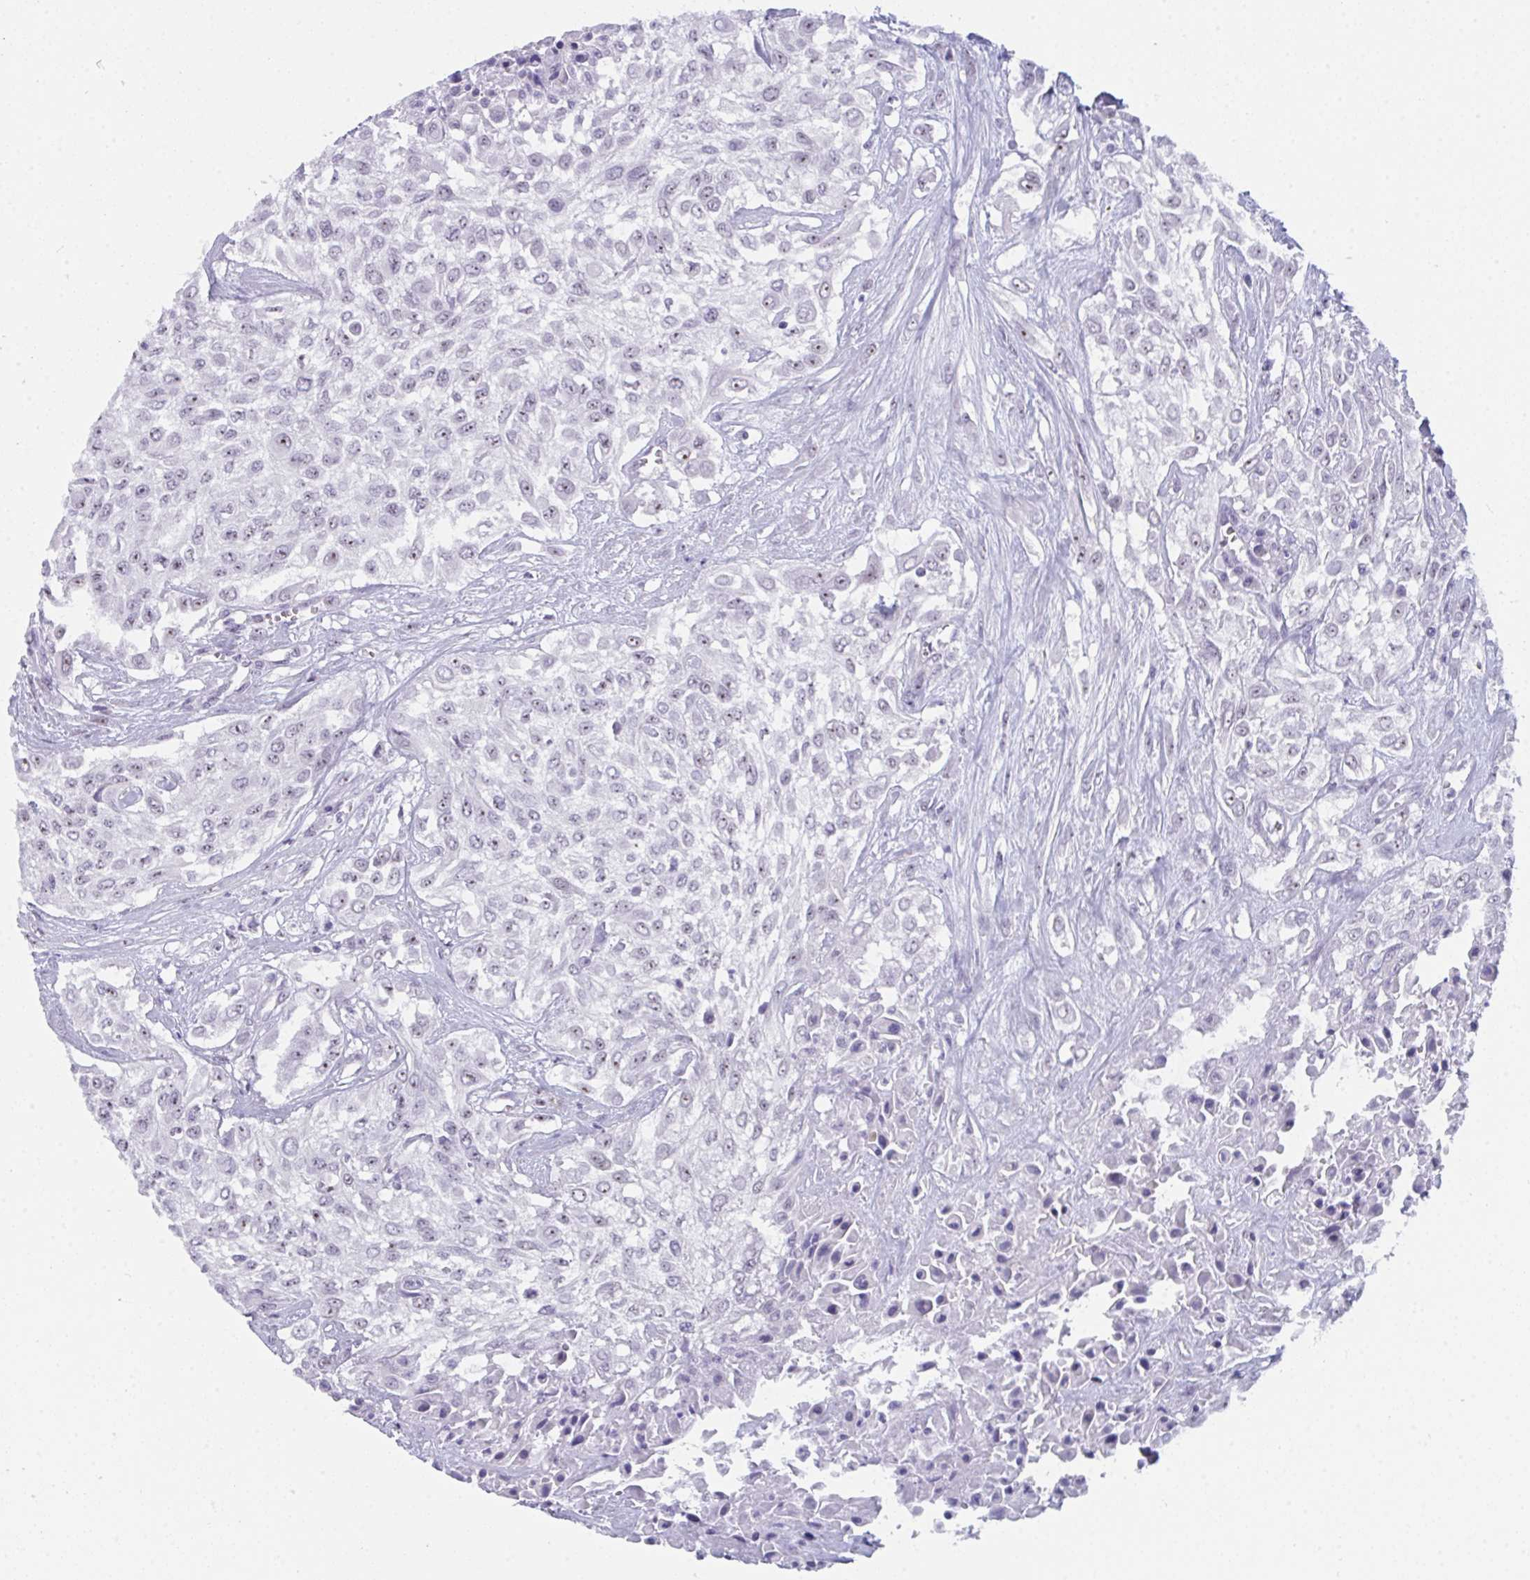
{"staining": {"intensity": "negative", "quantity": "none", "location": "none"}, "tissue": "urothelial cancer", "cell_type": "Tumor cells", "image_type": "cancer", "snomed": [{"axis": "morphology", "description": "Urothelial carcinoma, High grade"}, {"axis": "topography", "description": "Urinary bladder"}], "caption": "Tumor cells show no significant staining in urothelial cancer.", "gene": "CDK13", "patient": {"sex": "male", "age": 57}}